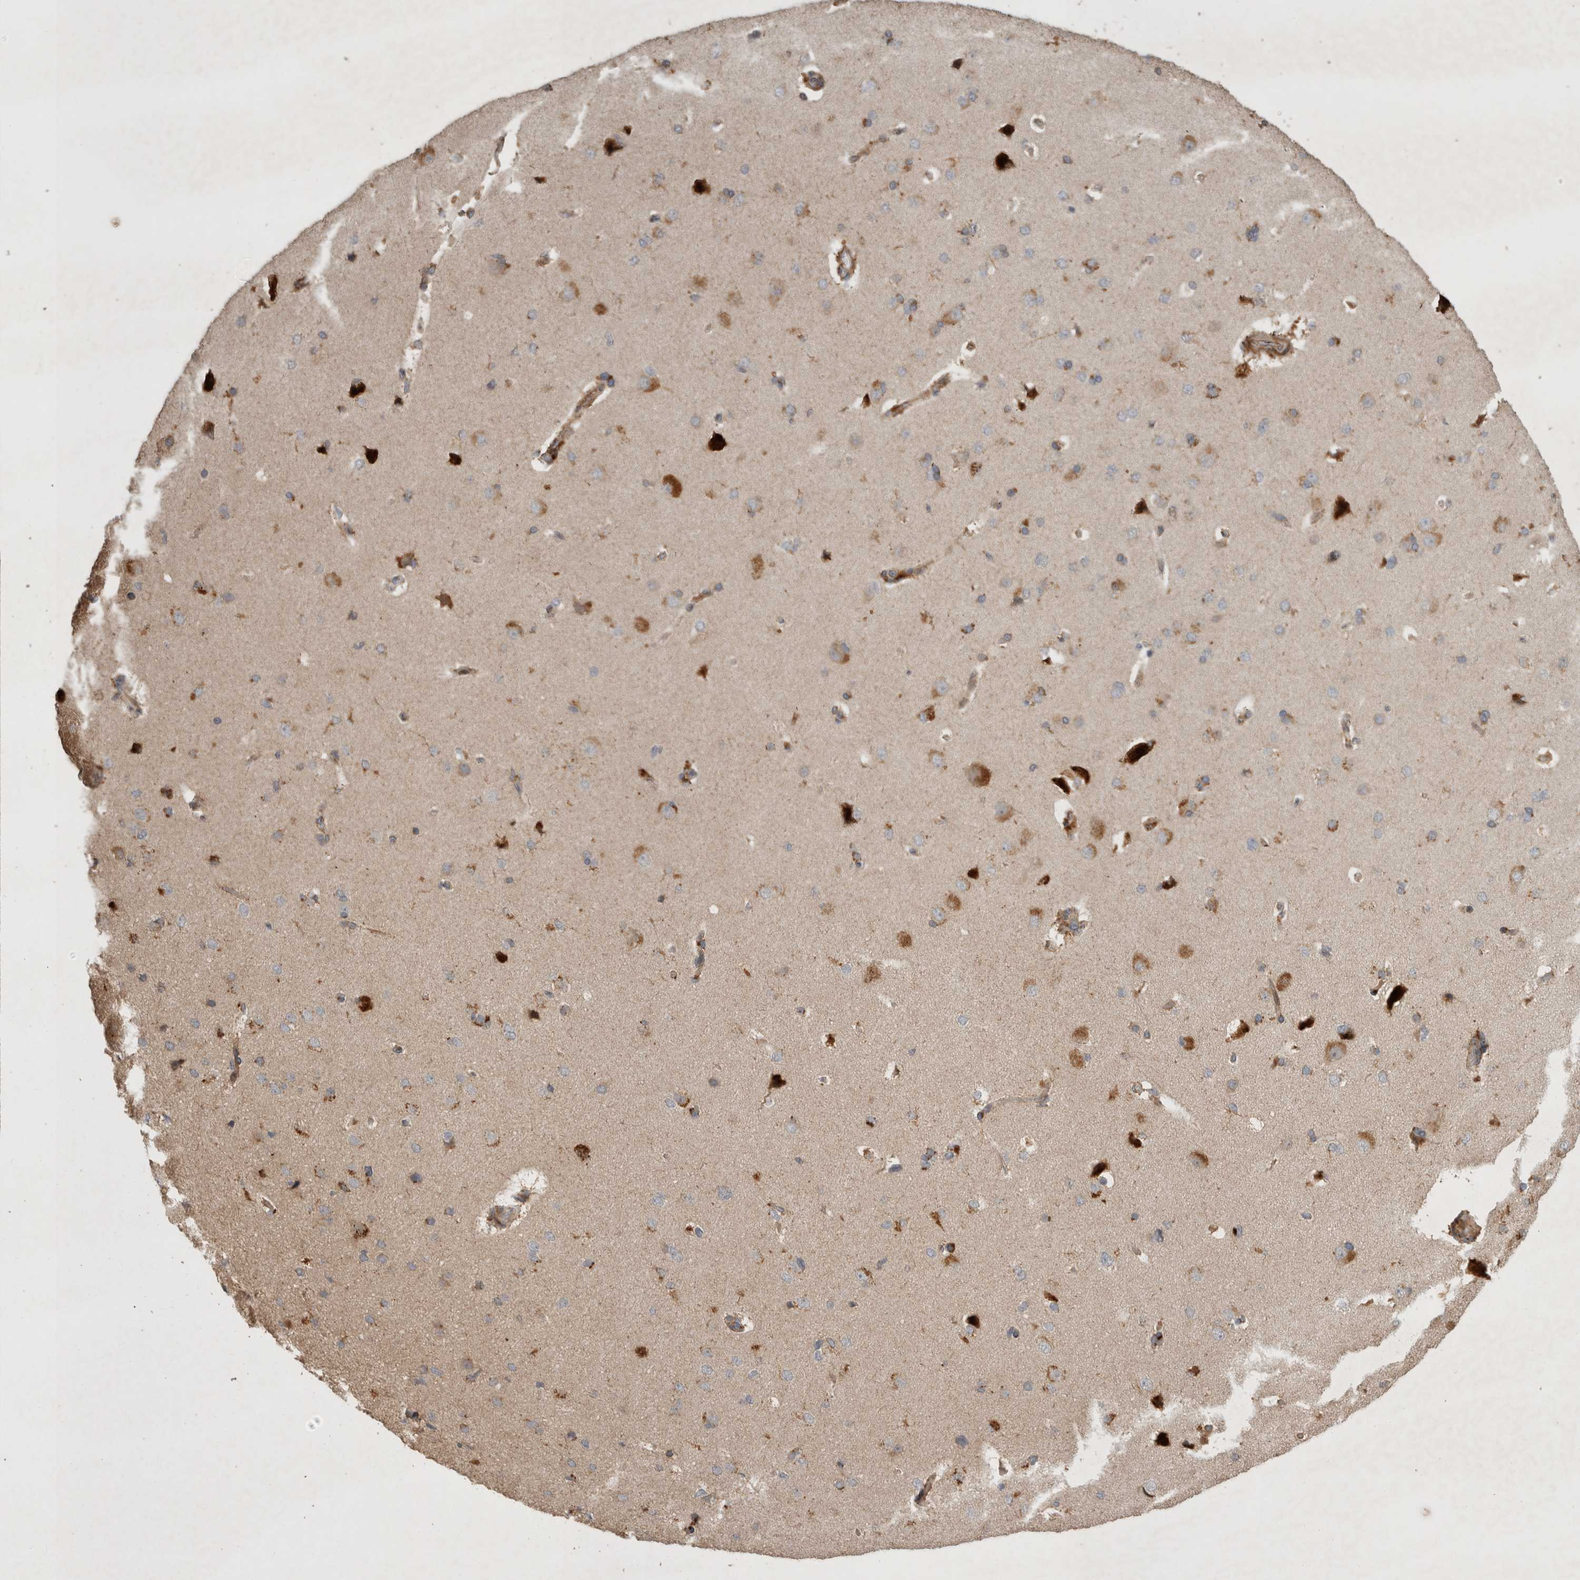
{"staining": {"intensity": "moderate", "quantity": ">75%", "location": "cytoplasmic/membranous"}, "tissue": "cerebral cortex", "cell_type": "Endothelial cells", "image_type": "normal", "snomed": [{"axis": "morphology", "description": "Normal tissue, NOS"}, {"axis": "topography", "description": "Cerebral cortex"}], "caption": "Endothelial cells demonstrate medium levels of moderate cytoplasmic/membranous positivity in approximately >75% of cells in unremarkable cerebral cortex.", "gene": "SERAC1", "patient": {"sex": "male", "age": 62}}